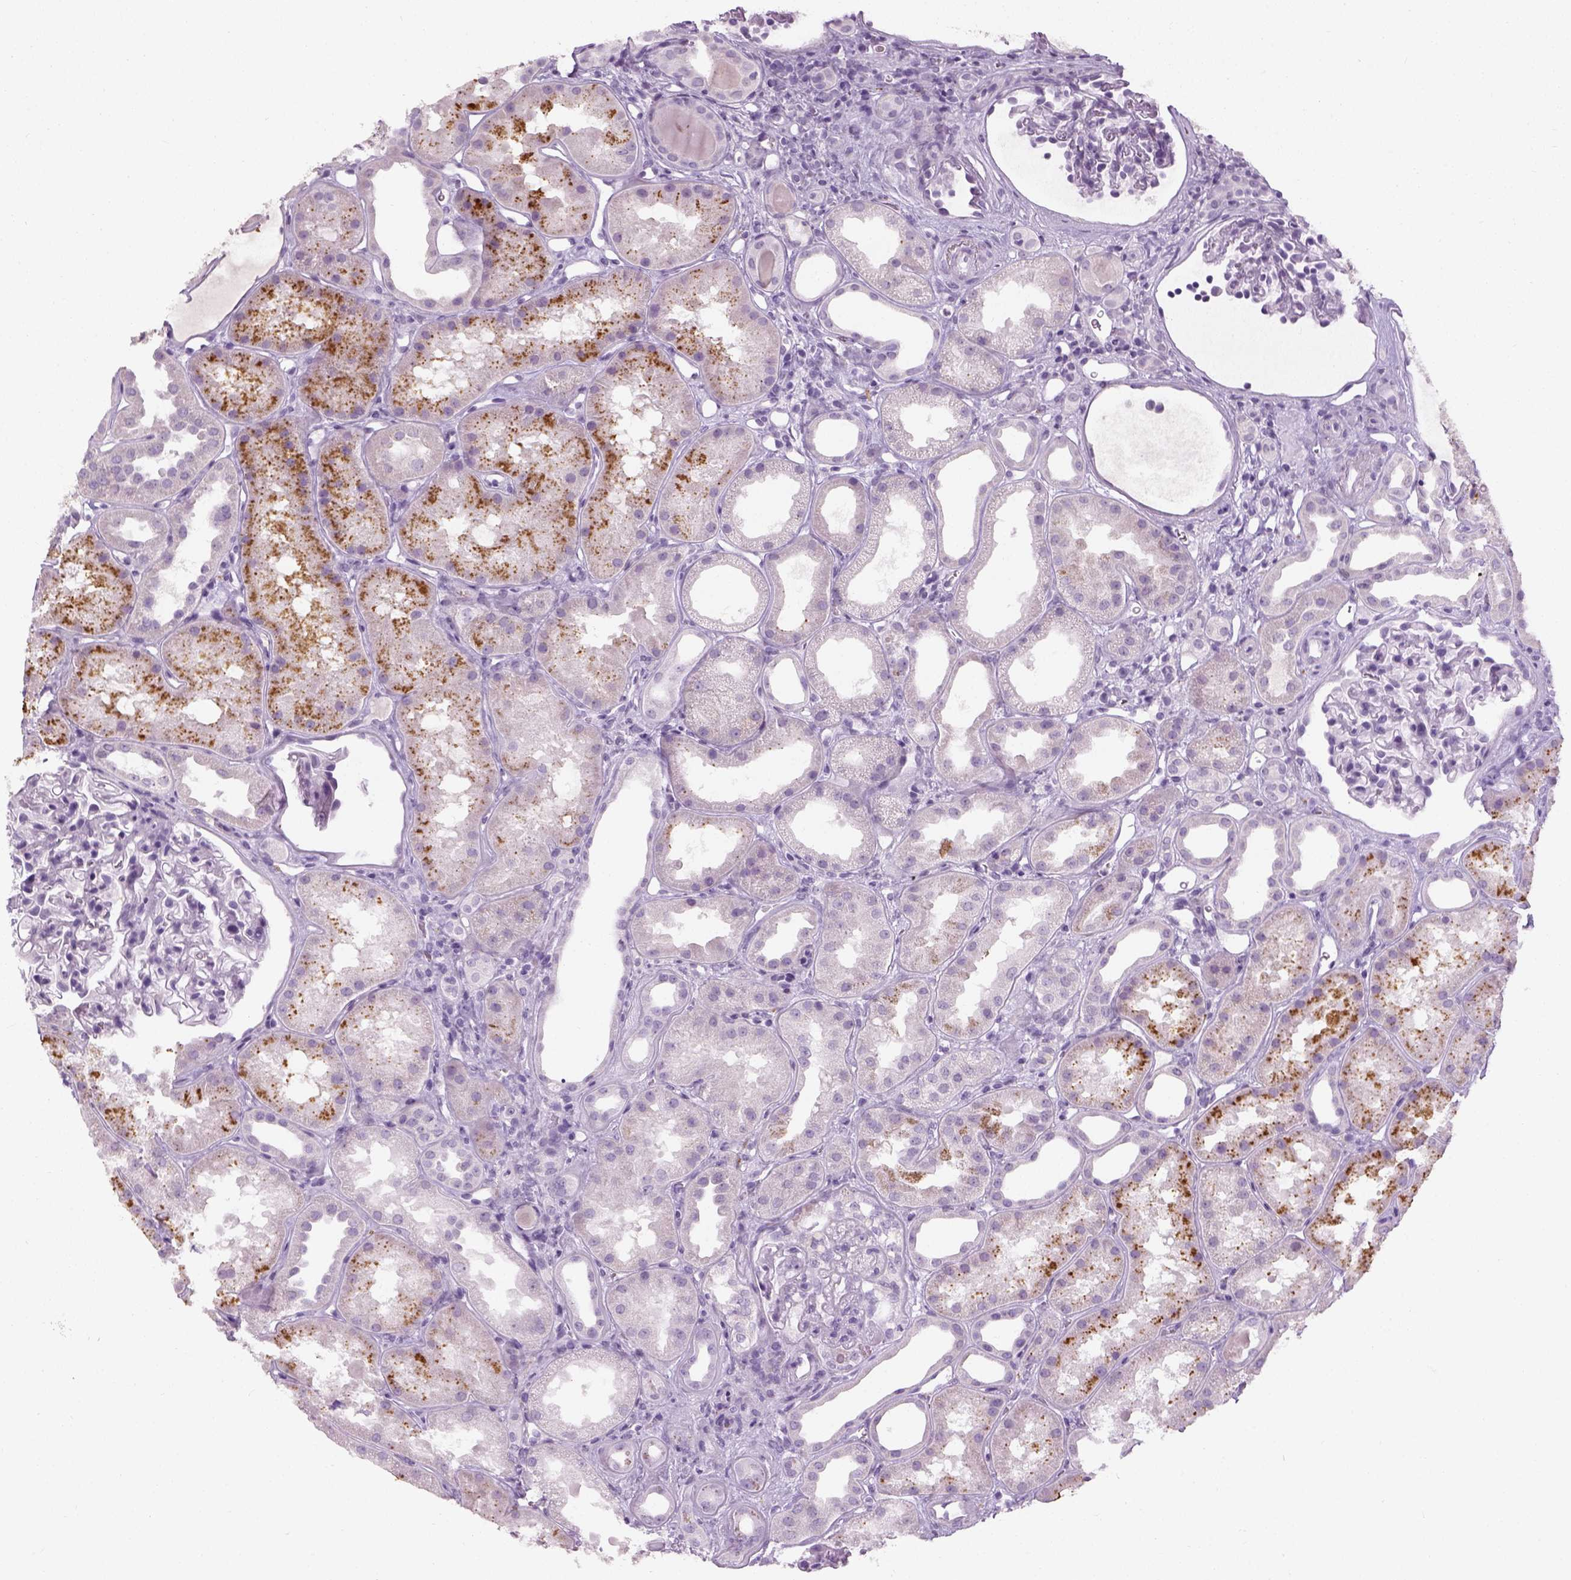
{"staining": {"intensity": "negative", "quantity": "none", "location": "none"}, "tissue": "kidney", "cell_type": "Cells in glomeruli", "image_type": "normal", "snomed": [{"axis": "morphology", "description": "Normal tissue, NOS"}, {"axis": "topography", "description": "Kidney"}], "caption": "DAB immunohistochemical staining of unremarkable kidney shows no significant expression in cells in glomeruli. (Immunohistochemistry, brightfield microscopy, high magnification).", "gene": "TH", "patient": {"sex": "male", "age": 61}}